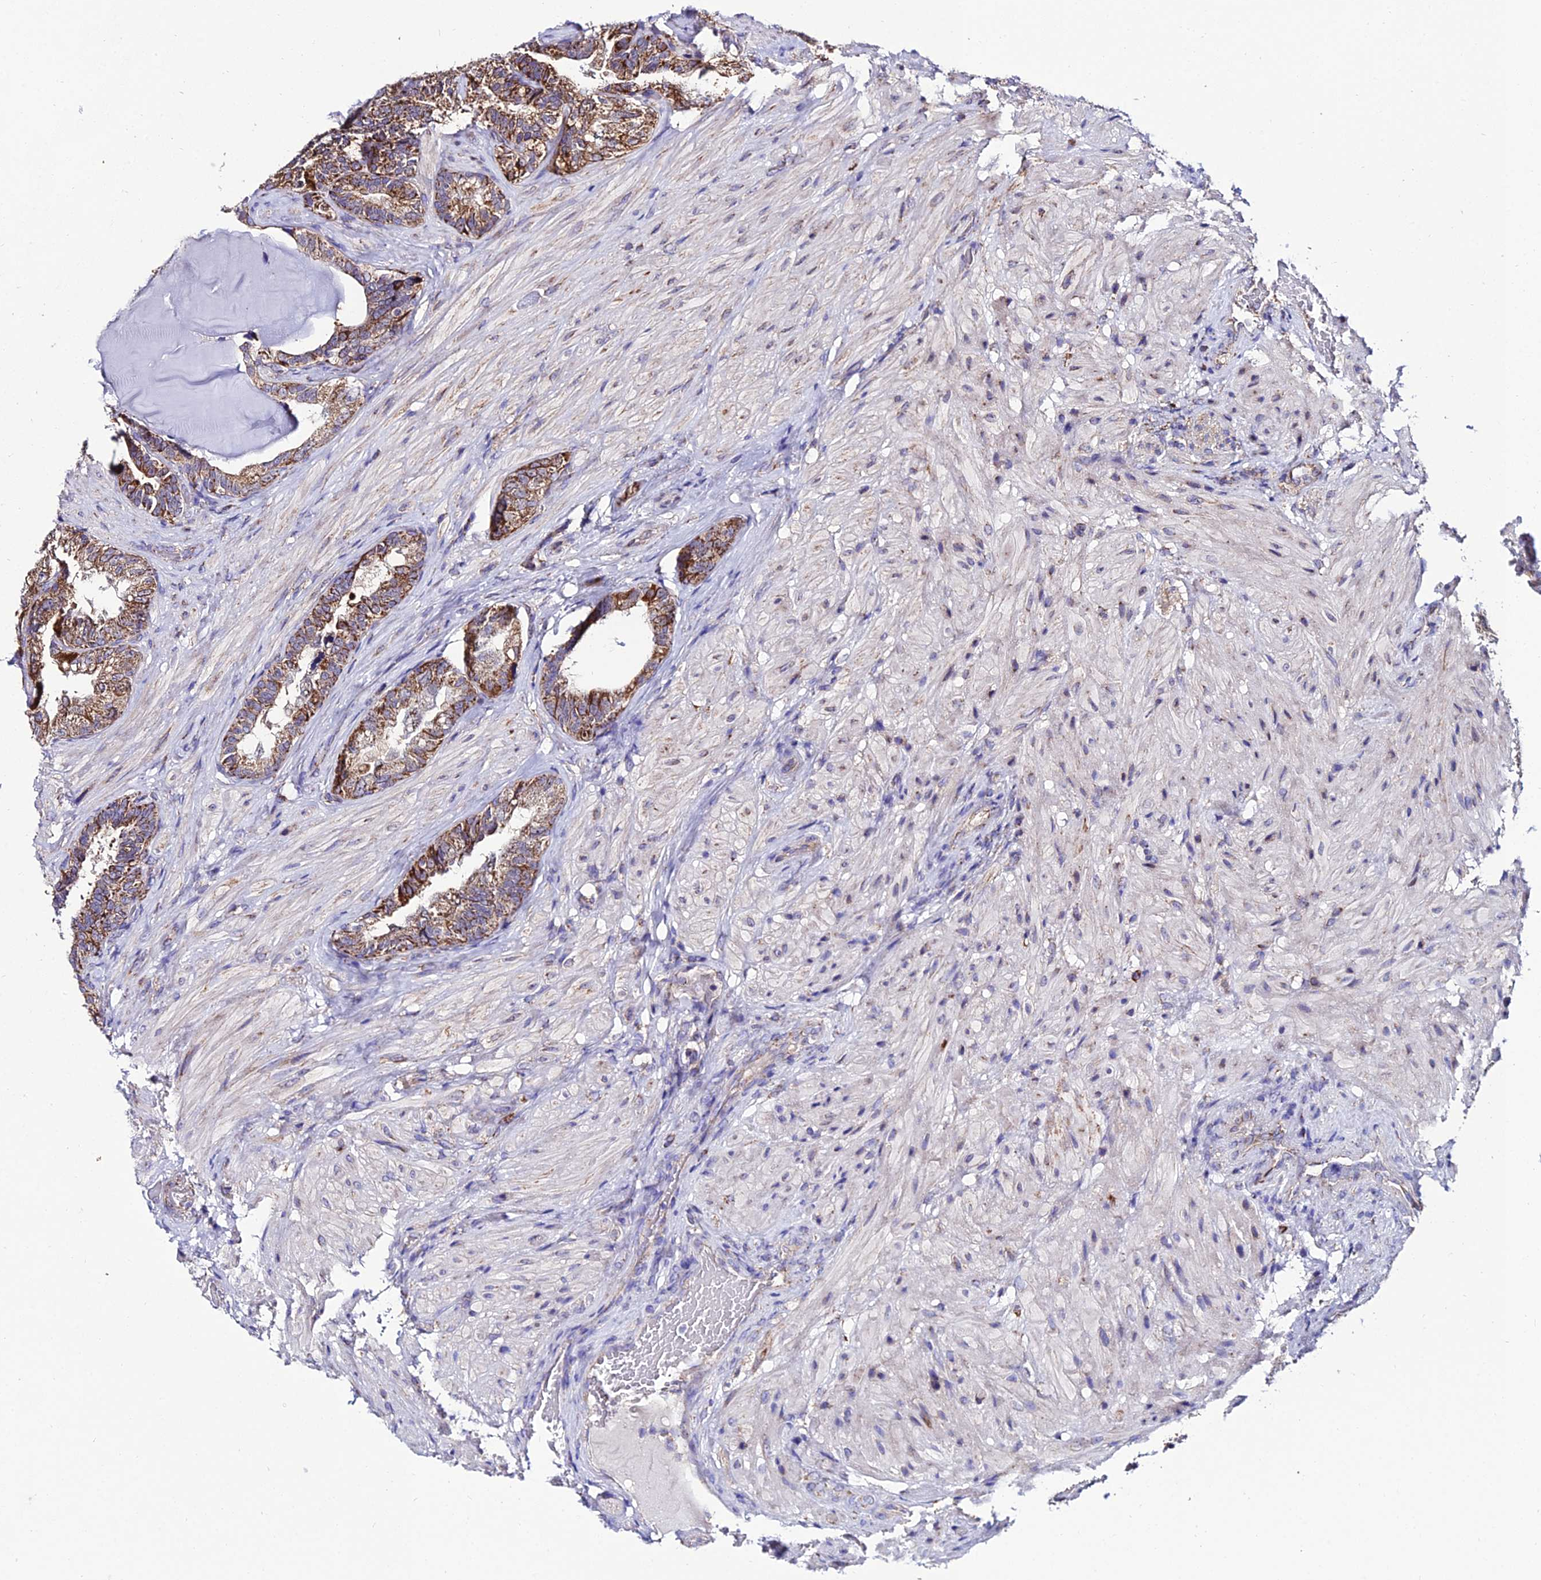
{"staining": {"intensity": "strong", "quantity": ">75%", "location": "cytoplasmic/membranous"}, "tissue": "seminal vesicle", "cell_type": "Glandular cells", "image_type": "normal", "snomed": [{"axis": "morphology", "description": "Normal tissue, NOS"}, {"axis": "topography", "description": "Prostate and seminal vesicle, NOS"}, {"axis": "topography", "description": "Prostate"}, {"axis": "topography", "description": "Seminal veicle"}], "caption": "Protein expression by immunohistochemistry (IHC) reveals strong cytoplasmic/membranous positivity in approximately >75% of glandular cells in normal seminal vesicle.", "gene": "PSMD2", "patient": {"sex": "male", "age": 67}}